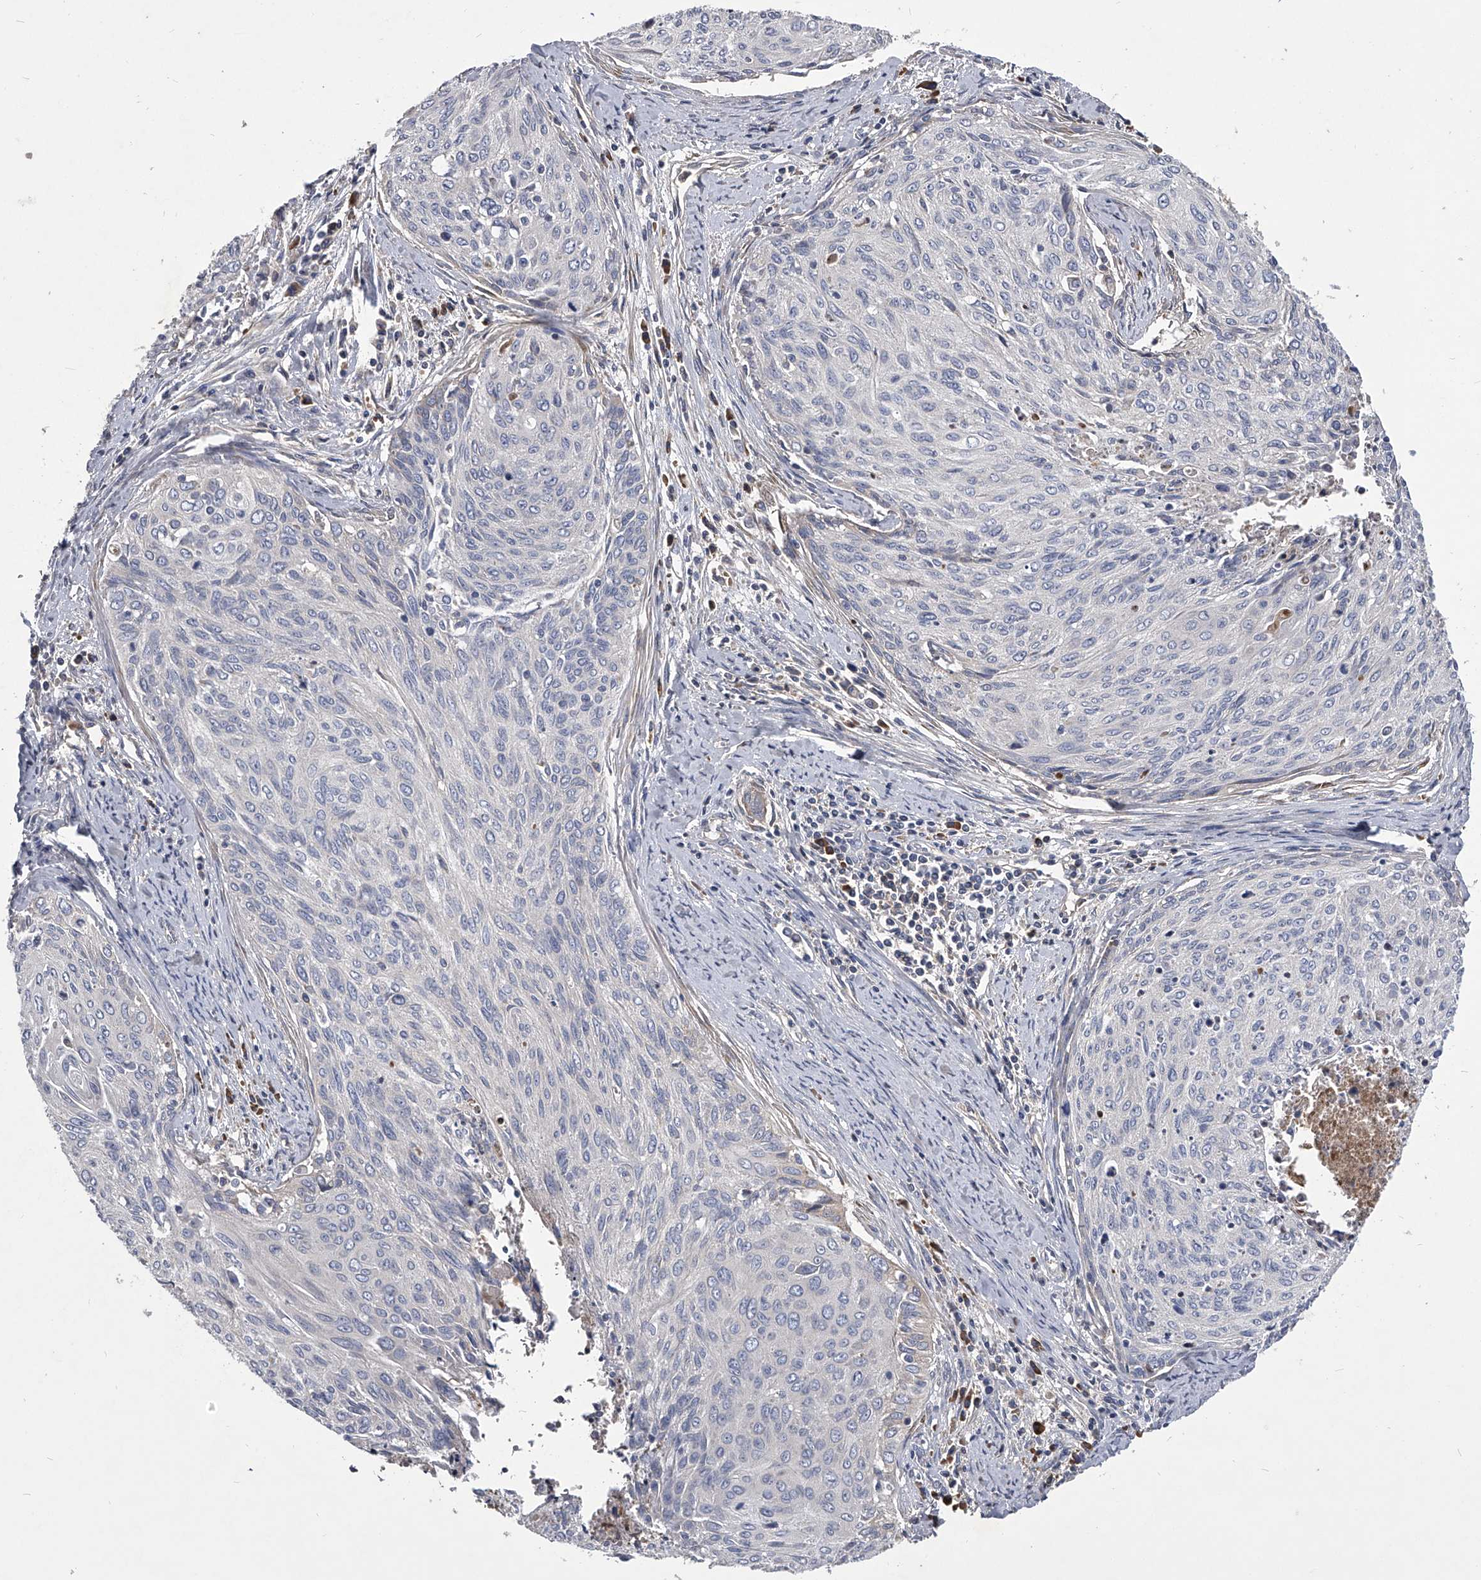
{"staining": {"intensity": "negative", "quantity": "none", "location": "none"}, "tissue": "cervical cancer", "cell_type": "Tumor cells", "image_type": "cancer", "snomed": [{"axis": "morphology", "description": "Squamous cell carcinoma, NOS"}, {"axis": "topography", "description": "Cervix"}], "caption": "Tumor cells are negative for brown protein staining in cervical cancer (squamous cell carcinoma).", "gene": "CCR4", "patient": {"sex": "female", "age": 55}}